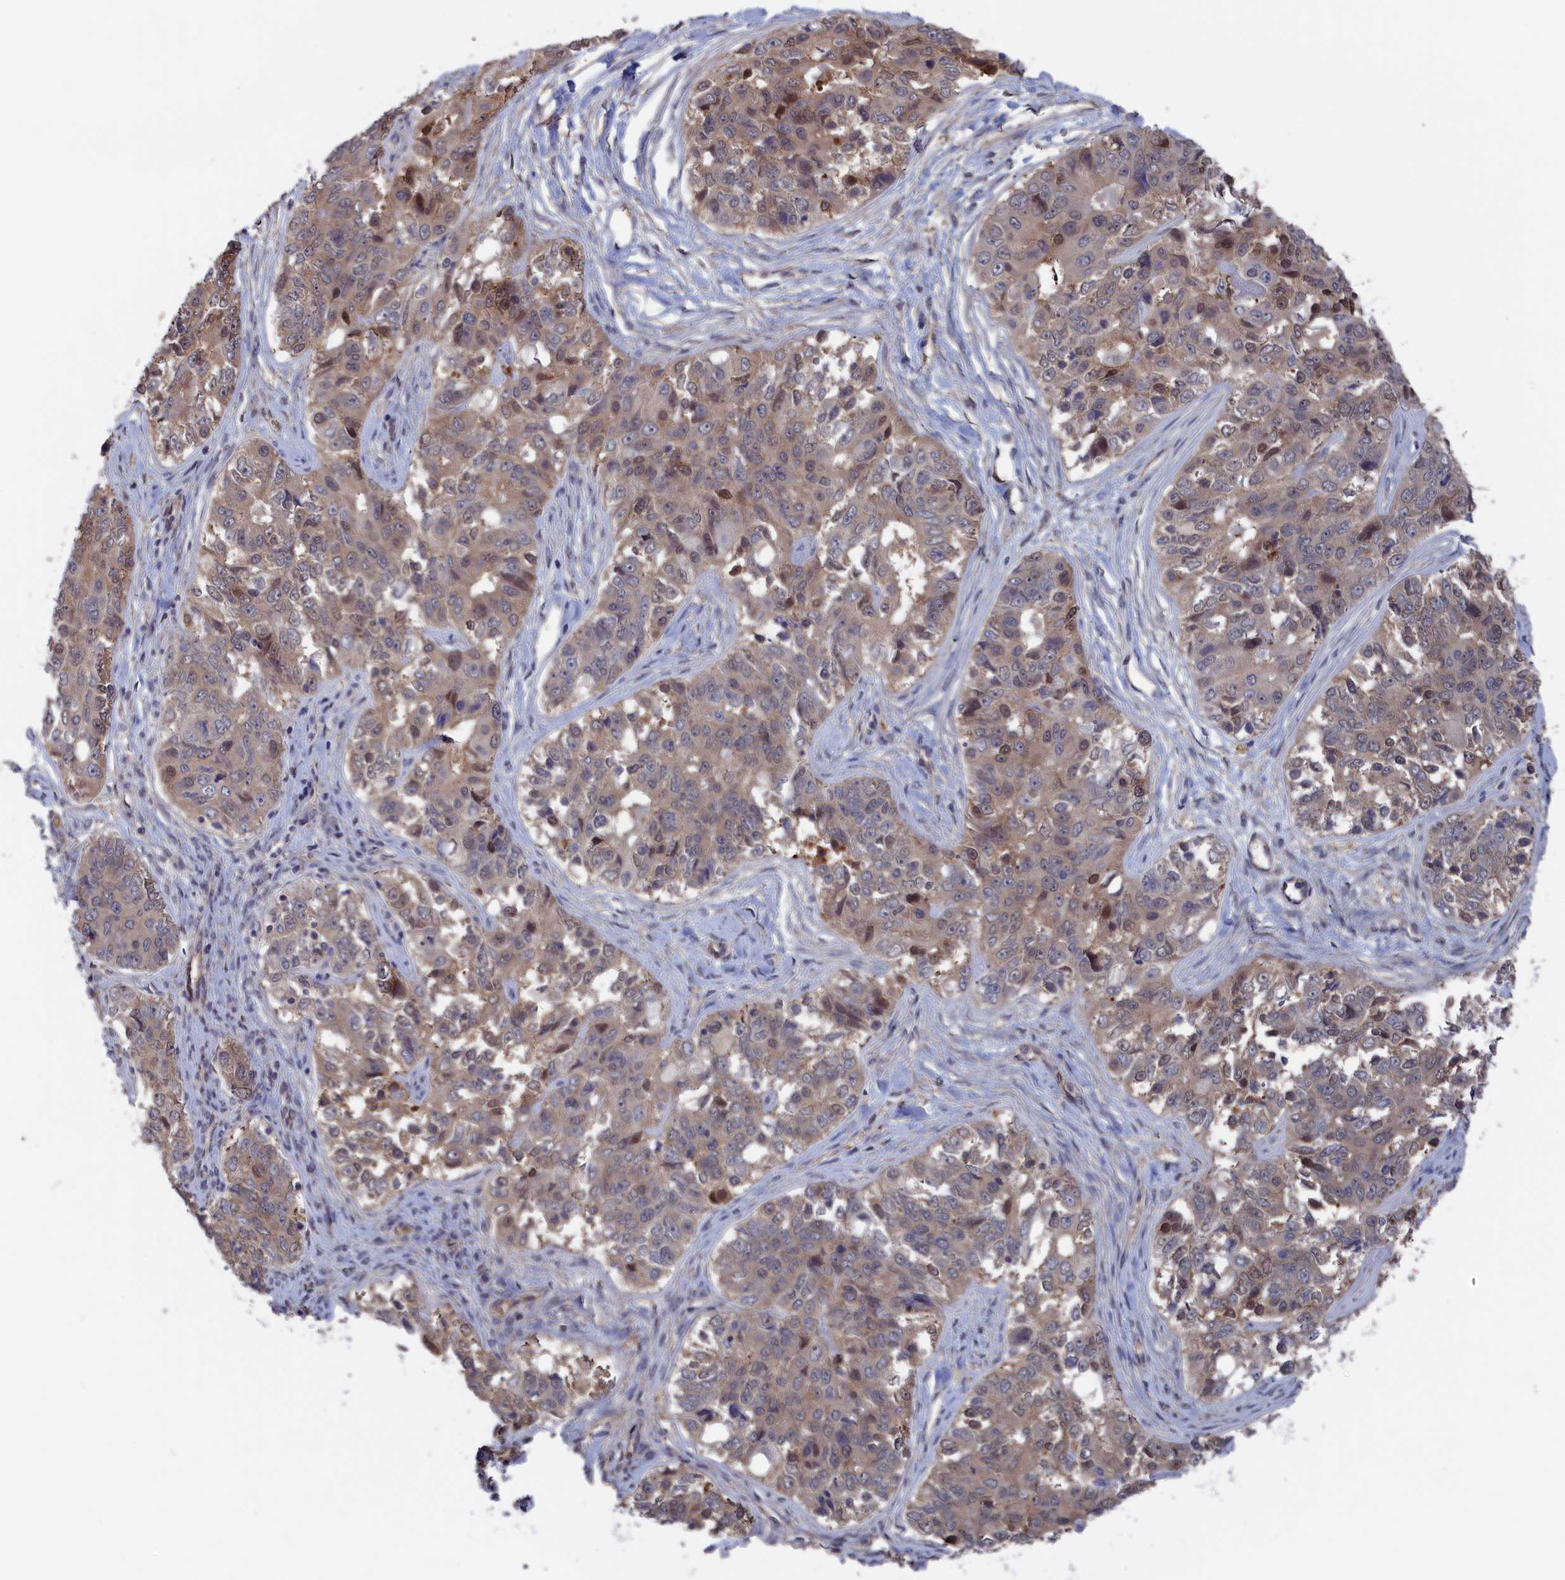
{"staining": {"intensity": "moderate", "quantity": "<25%", "location": "nuclear"}, "tissue": "ovarian cancer", "cell_type": "Tumor cells", "image_type": "cancer", "snomed": [{"axis": "morphology", "description": "Carcinoma, endometroid"}, {"axis": "topography", "description": "Ovary"}], "caption": "Immunohistochemistry (IHC) (DAB) staining of human ovarian cancer (endometroid carcinoma) displays moderate nuclear protein expression in about <25% of tumor cells.", "gene": "NUTF2", "patient": {"sex": "female", "age": 51}}